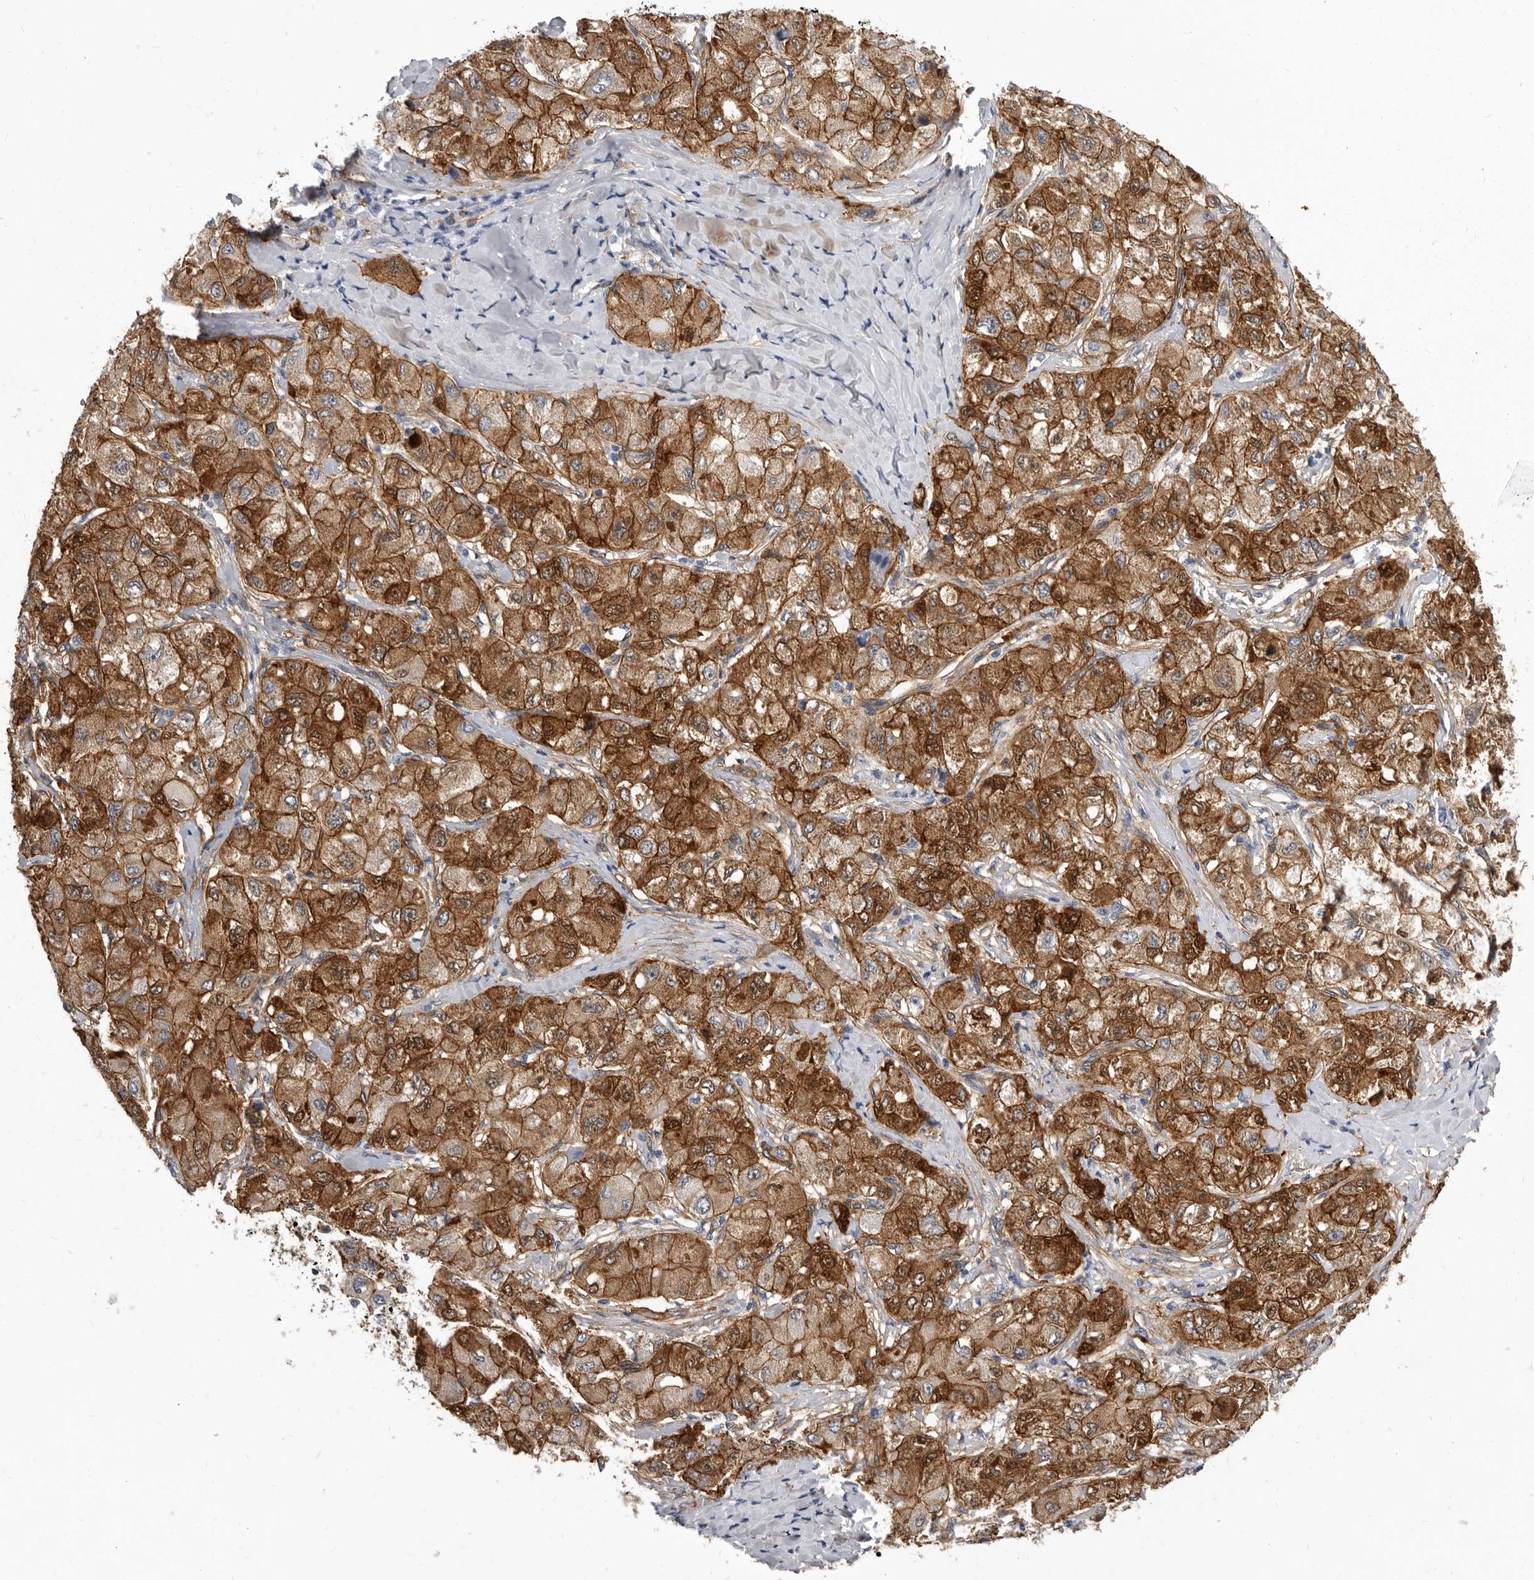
{"staining": {"intensity": "moderate", "quantity": ">75%", "location": "cytoplasmic/membranous,nuclear"}, "tissue": "liver cancer", "cell_type": "Tumor cells", "image_type": "cancer", "snomed": [{"axis": "morphology", "description": "Carcinoma, Hepatocellular, NOS"}, {"axis": "topography", "description": "Liver"}], "caption": "An IHC micrograph of neoplastic tissue is shown. Protein staining in brown highlights moderate cytoplasmic/membranous and nuclear positivity in liver cancer within tumor cells.", "gene": "ENAH", "patient": {"sex": "male", "age": 80}}